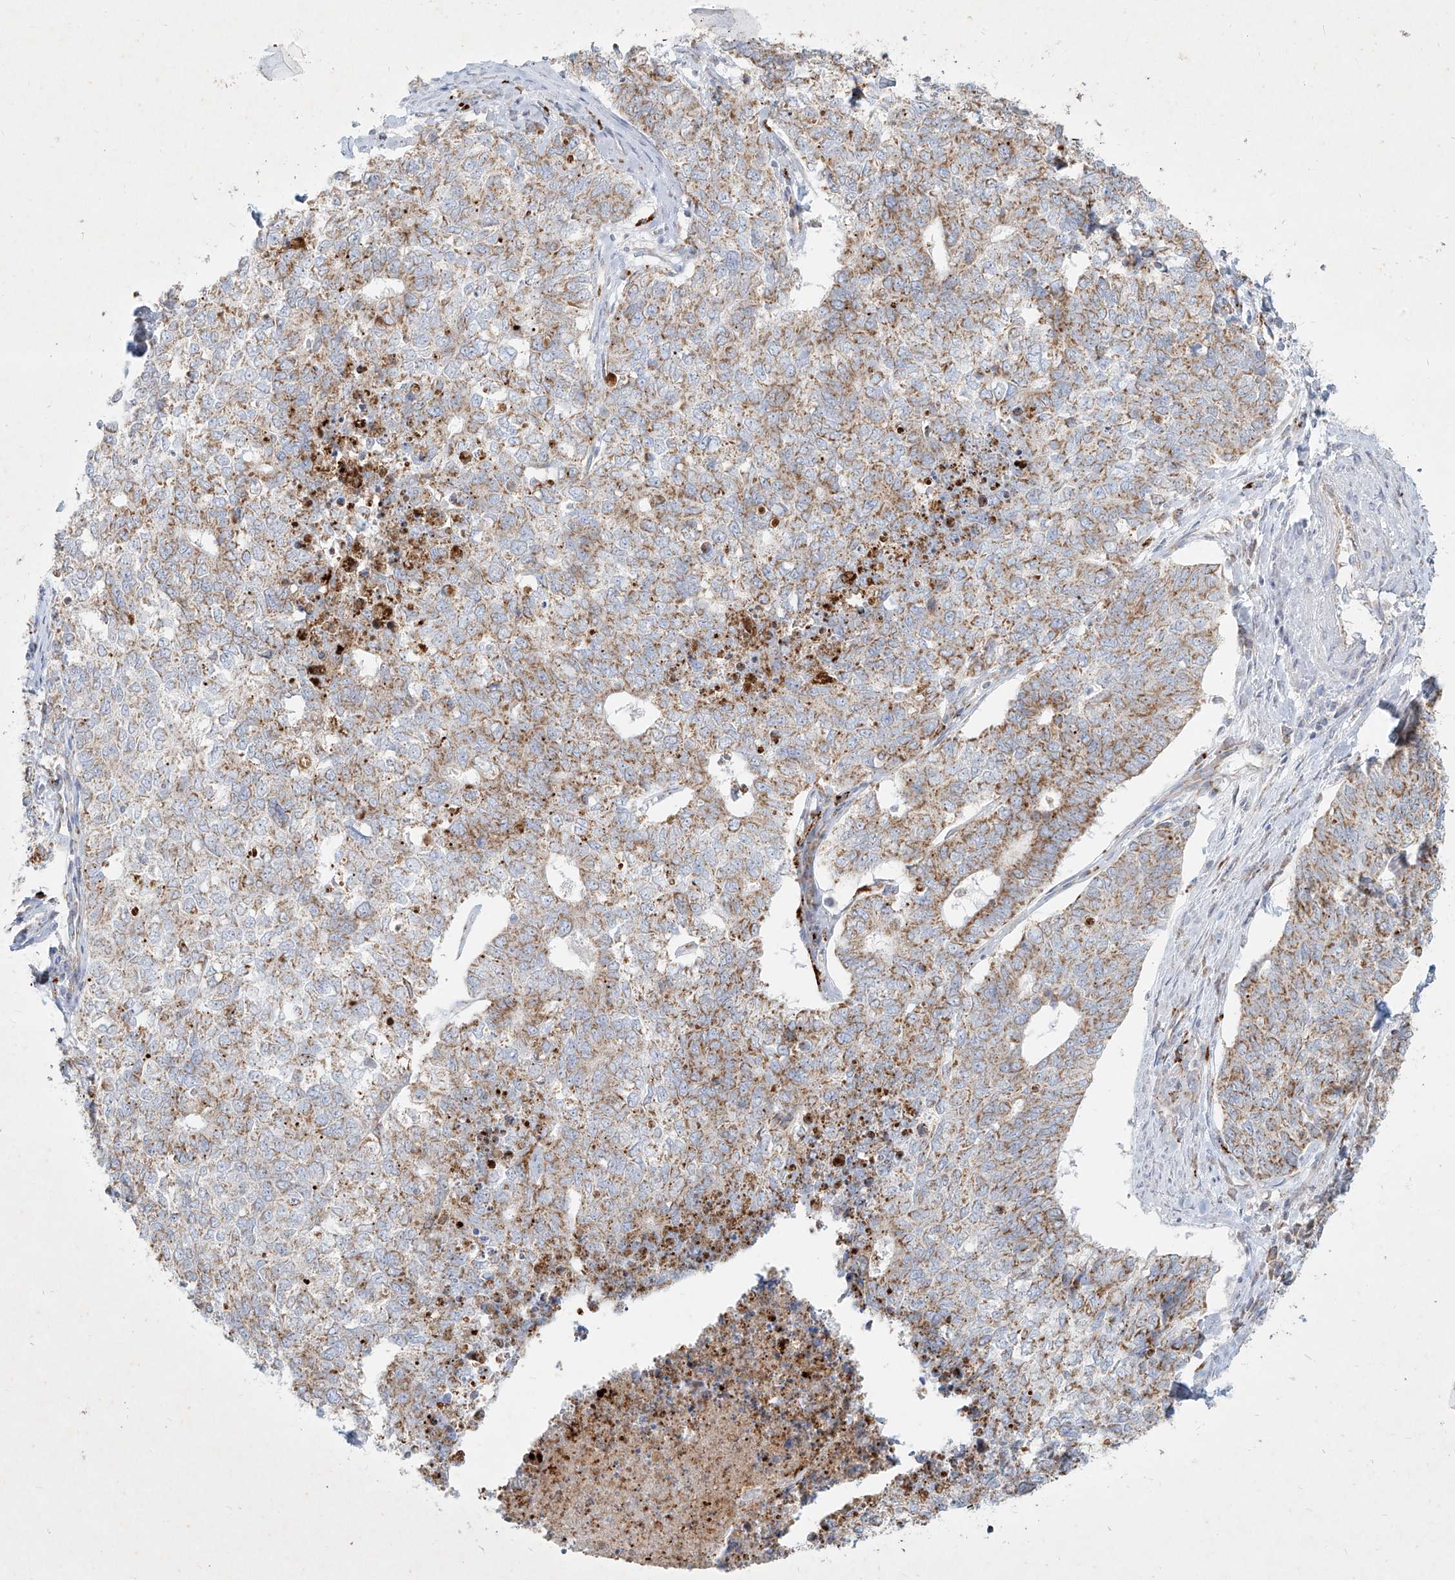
{"staining": {"intensity": "moderate", "quantity": "25%-75%", "location": "cytoplasmic/membranous"}, "tissue": "cervical cancer", "cell_type": "Tumor cells", "image_type": "cancer", "snomed": [{"axis": "morphology", "description": "Squamous cell carcinoma, NOS"}, {"axis": "topography", "description": "Cervix"}], "caption": "Brown immunohistochemical staining in cervical squamous cell carcinoma shows moderate cytoplasmic/membranous staining in about 25%-75% of tumor cells.", "gene": "MTX2", "patient": {"sex": "female", "age": 63}}